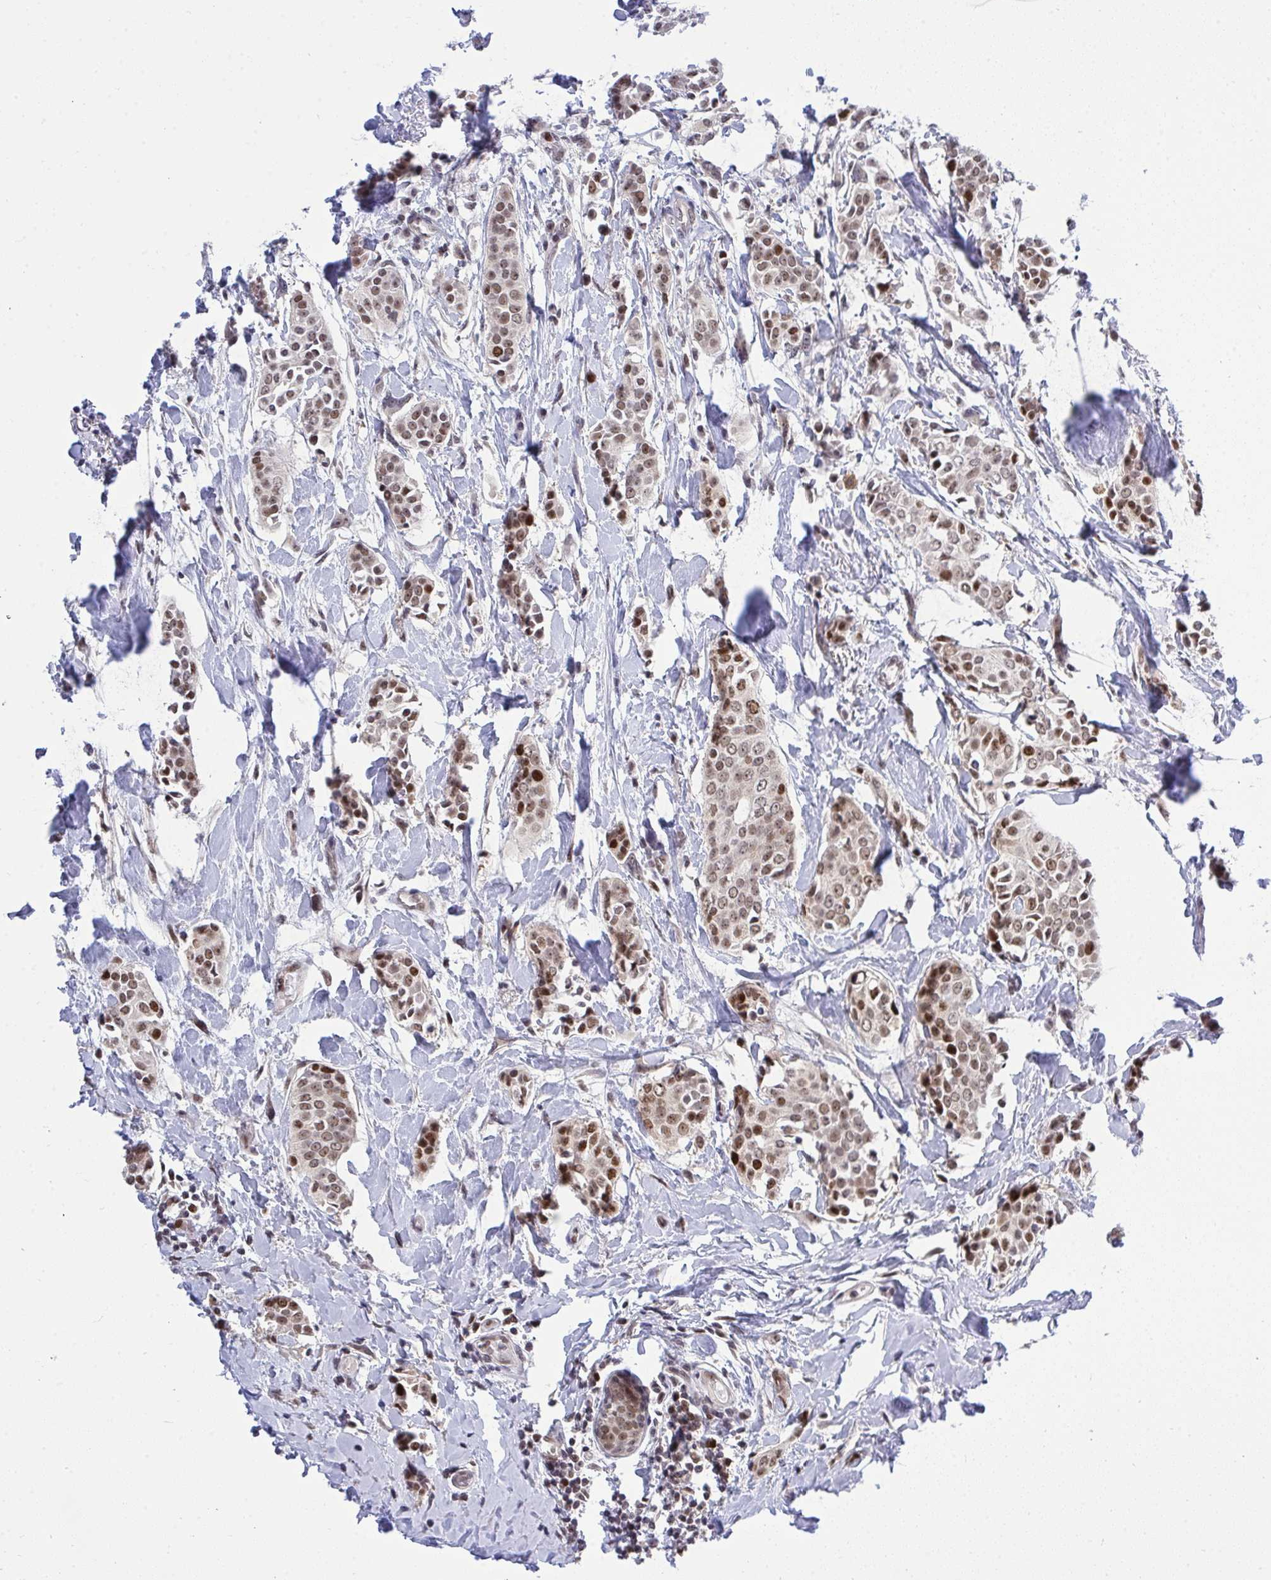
{"staining": {"intensity": "moderate", "quantity": ">75%", "location": "nuclear"}, "tissue": "breast cancer", "cell_type": "Tumor cells", "image_type": "cancer", "snomed": [{"axis": "morphology", "description": "Duct carcinoma"}, {"axis": "topography", "description": "Breast"}], "caption": "Immunohistochemistry (IHC) histopathology image of neoplastic tissue: human invasive ductal carcinoma (breast) stained using immunohistochemistry (IHC) reveals medium levels of moderate protein expression localized specifically in the nuclear of tumor cells, appearing as a nuclear brown color.", "gene": "RFC4", "patient": {"sex": "female", "age": 64}}